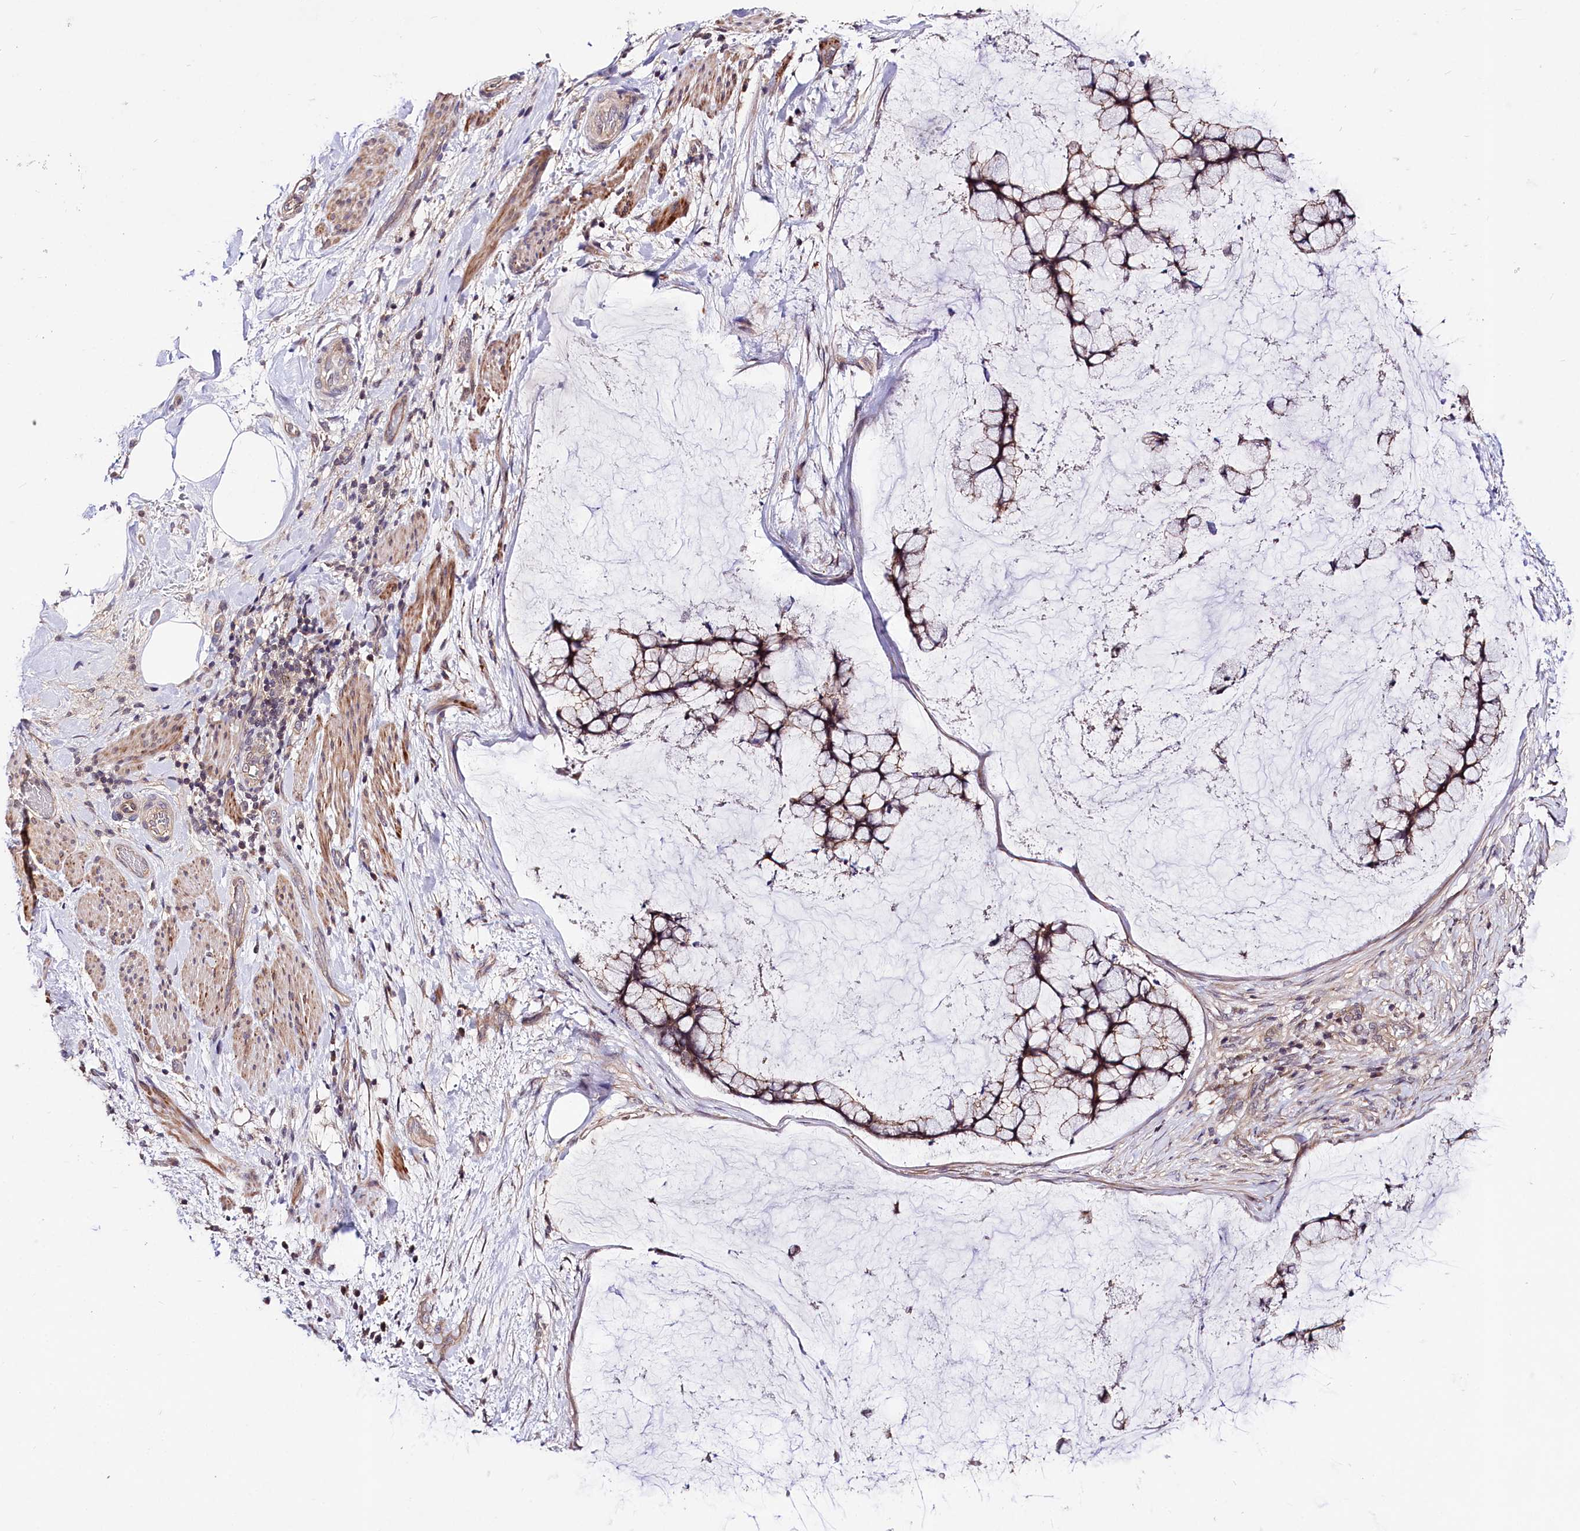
{"staining": {"intensity": "moderate", "quantity": ">75%", "location": "cytoplasmic/membranous"}, "tissue": "ovarian cancer", "cell_type": "Tumor cells", "image_type": "cancer", "snomed": [{"axis": "morphology", "description": "Cystadenocarcinoma, mucinous, NOS"}, {"axis": "topography", "description": "Ovary"}], "caption": "Approximately >75% of tumor cells in mucinous cystadenocarcinoma (ovarian) reveal moderate cytoplasmic/membranous protein expression as visualized by brown immunohistochemical staining.", "gene": "TAFAZZIN", "patient": {"sex": "female", "age": 42}}